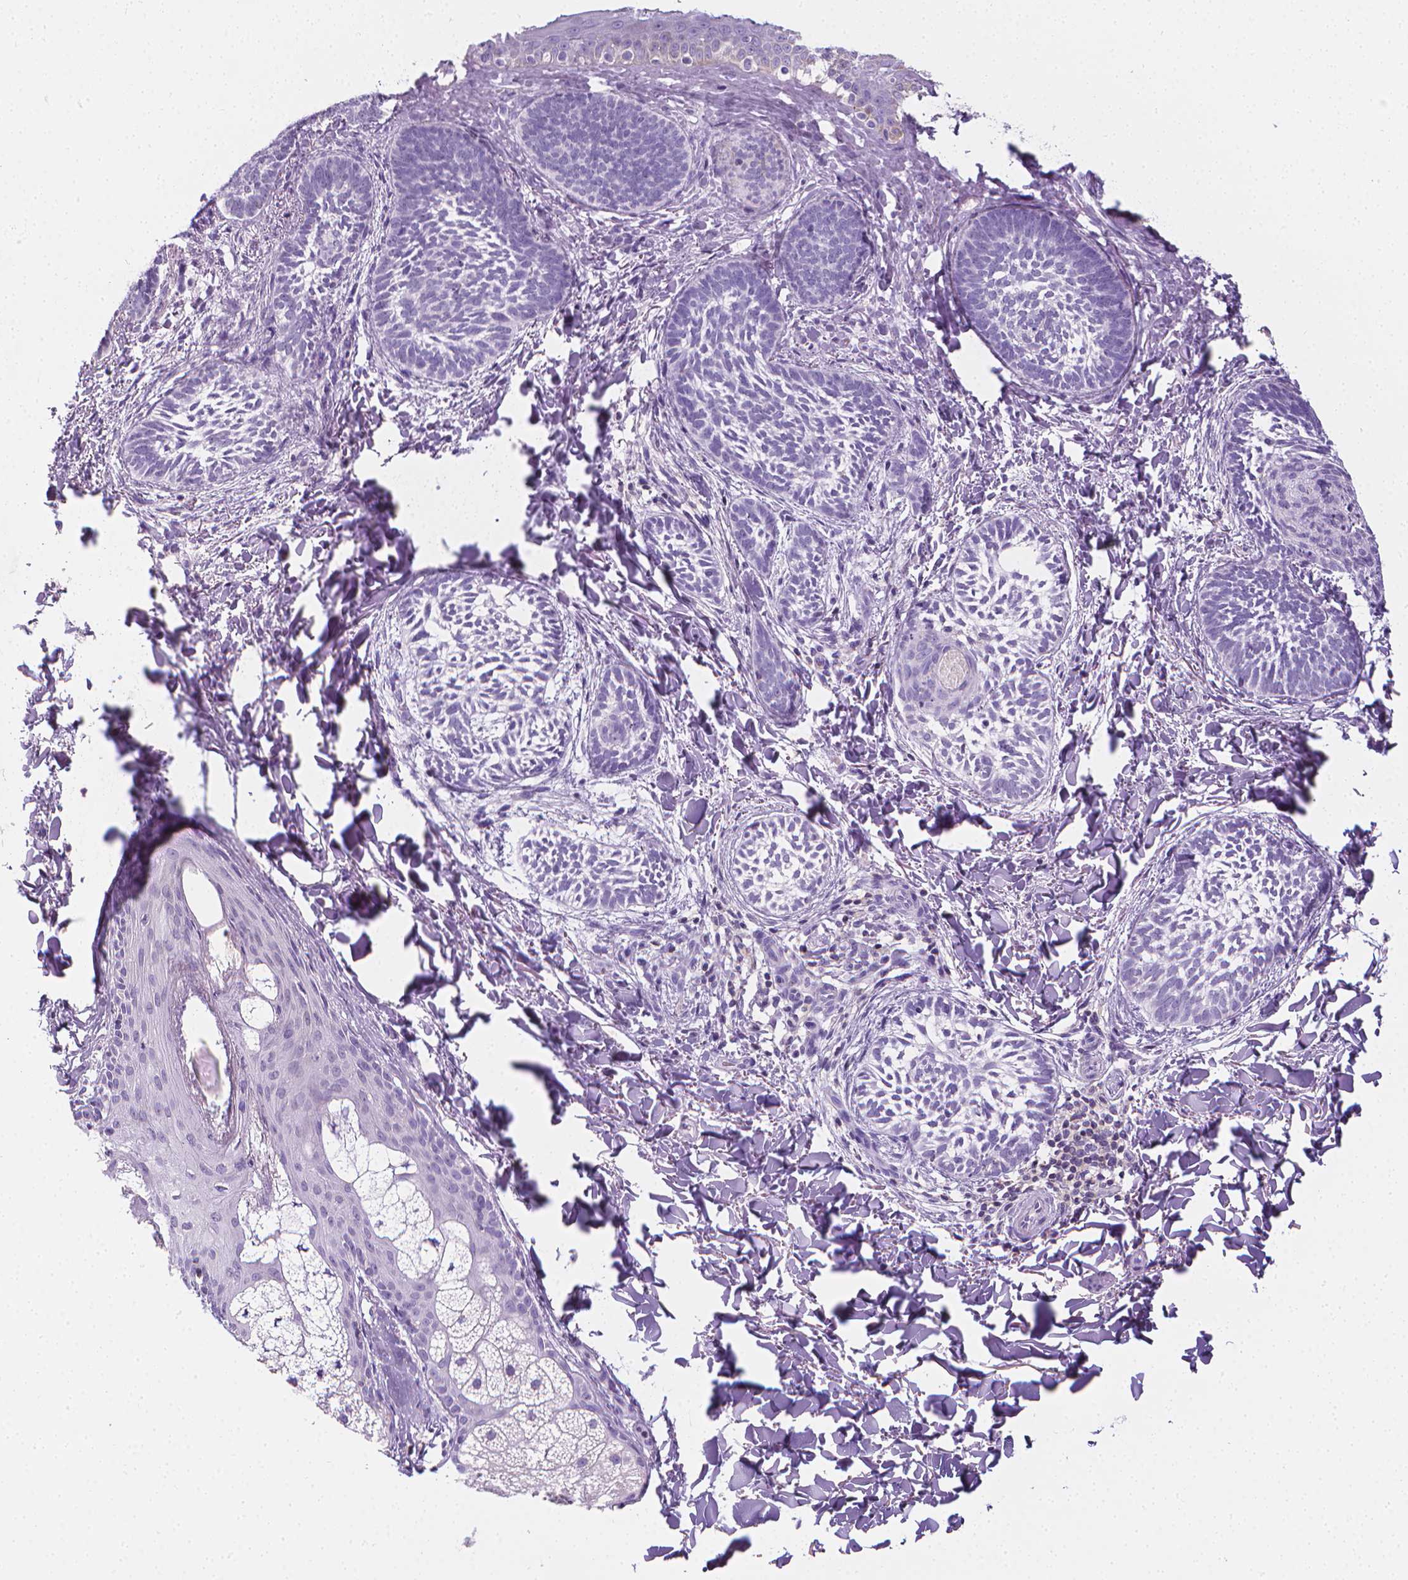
{"staining": {"intensity": "negative", "quantity": "none", "location": "none"}, "tissue": "skin cancer", "cell_type": "Tumor cells", "image_type": "cancer", "snomed": [{"axis": "morphology", "description": "Normal tissue, NOS"}, {"axis": "morphology", "description": "Basal cell carcinoma"}, {"axis": "topography", "description": "Skin"}], "caption": "Immunohistochemistry photomicrograph of basal cell carcinoma (skin) stained for a protein (brown), which exhibits no staining in tumor cells.", "gene": "DCAF8L1", "patient": {"sex": "male", "age": 46}}